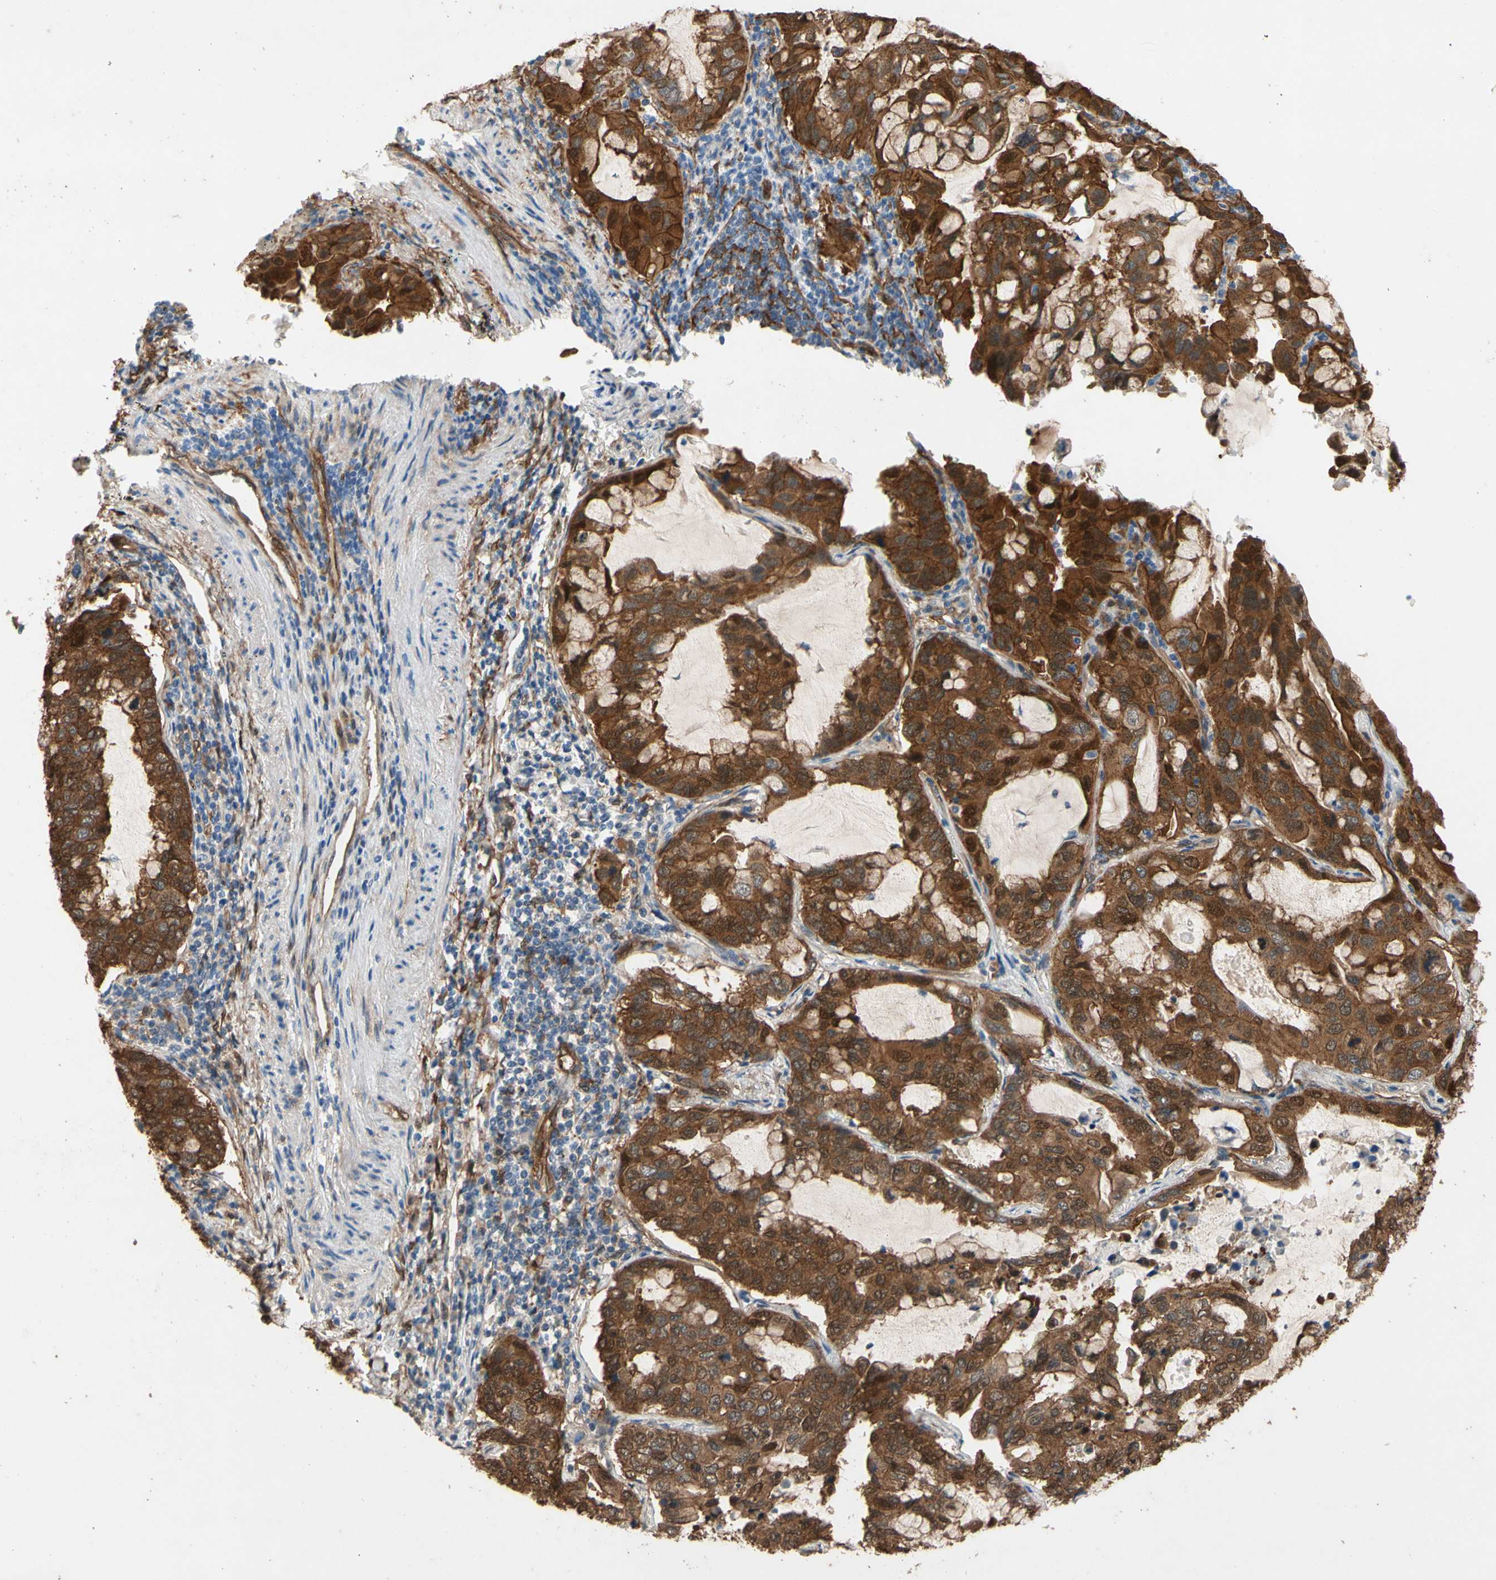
{"staining": {"intensity": "strong", "quantity": ">75%", "location": "cytoplasmic/membranous,nuclear"}, "tissue": "lung cancer", "cell_type": "Tumor cells", "image_type": "cancer", "snomed": [{"axis": "morphology", "description": "Adenocarcinoma, NOS"}, {"axis": "topography", "description": "Lung"}], "caption": "The immunohistochemical stain highlights strong cytoplasmic/membranous and nuclear staining in tumor cells of lung cancer (adenocarcinoma) tissue. Using DAB (brown) and hematoxylin (blue) stains, captured at high magnification using brightfield microscopy.", "gene": "CTTNBP2", "patient": {"sex": "male", "age": 64}}